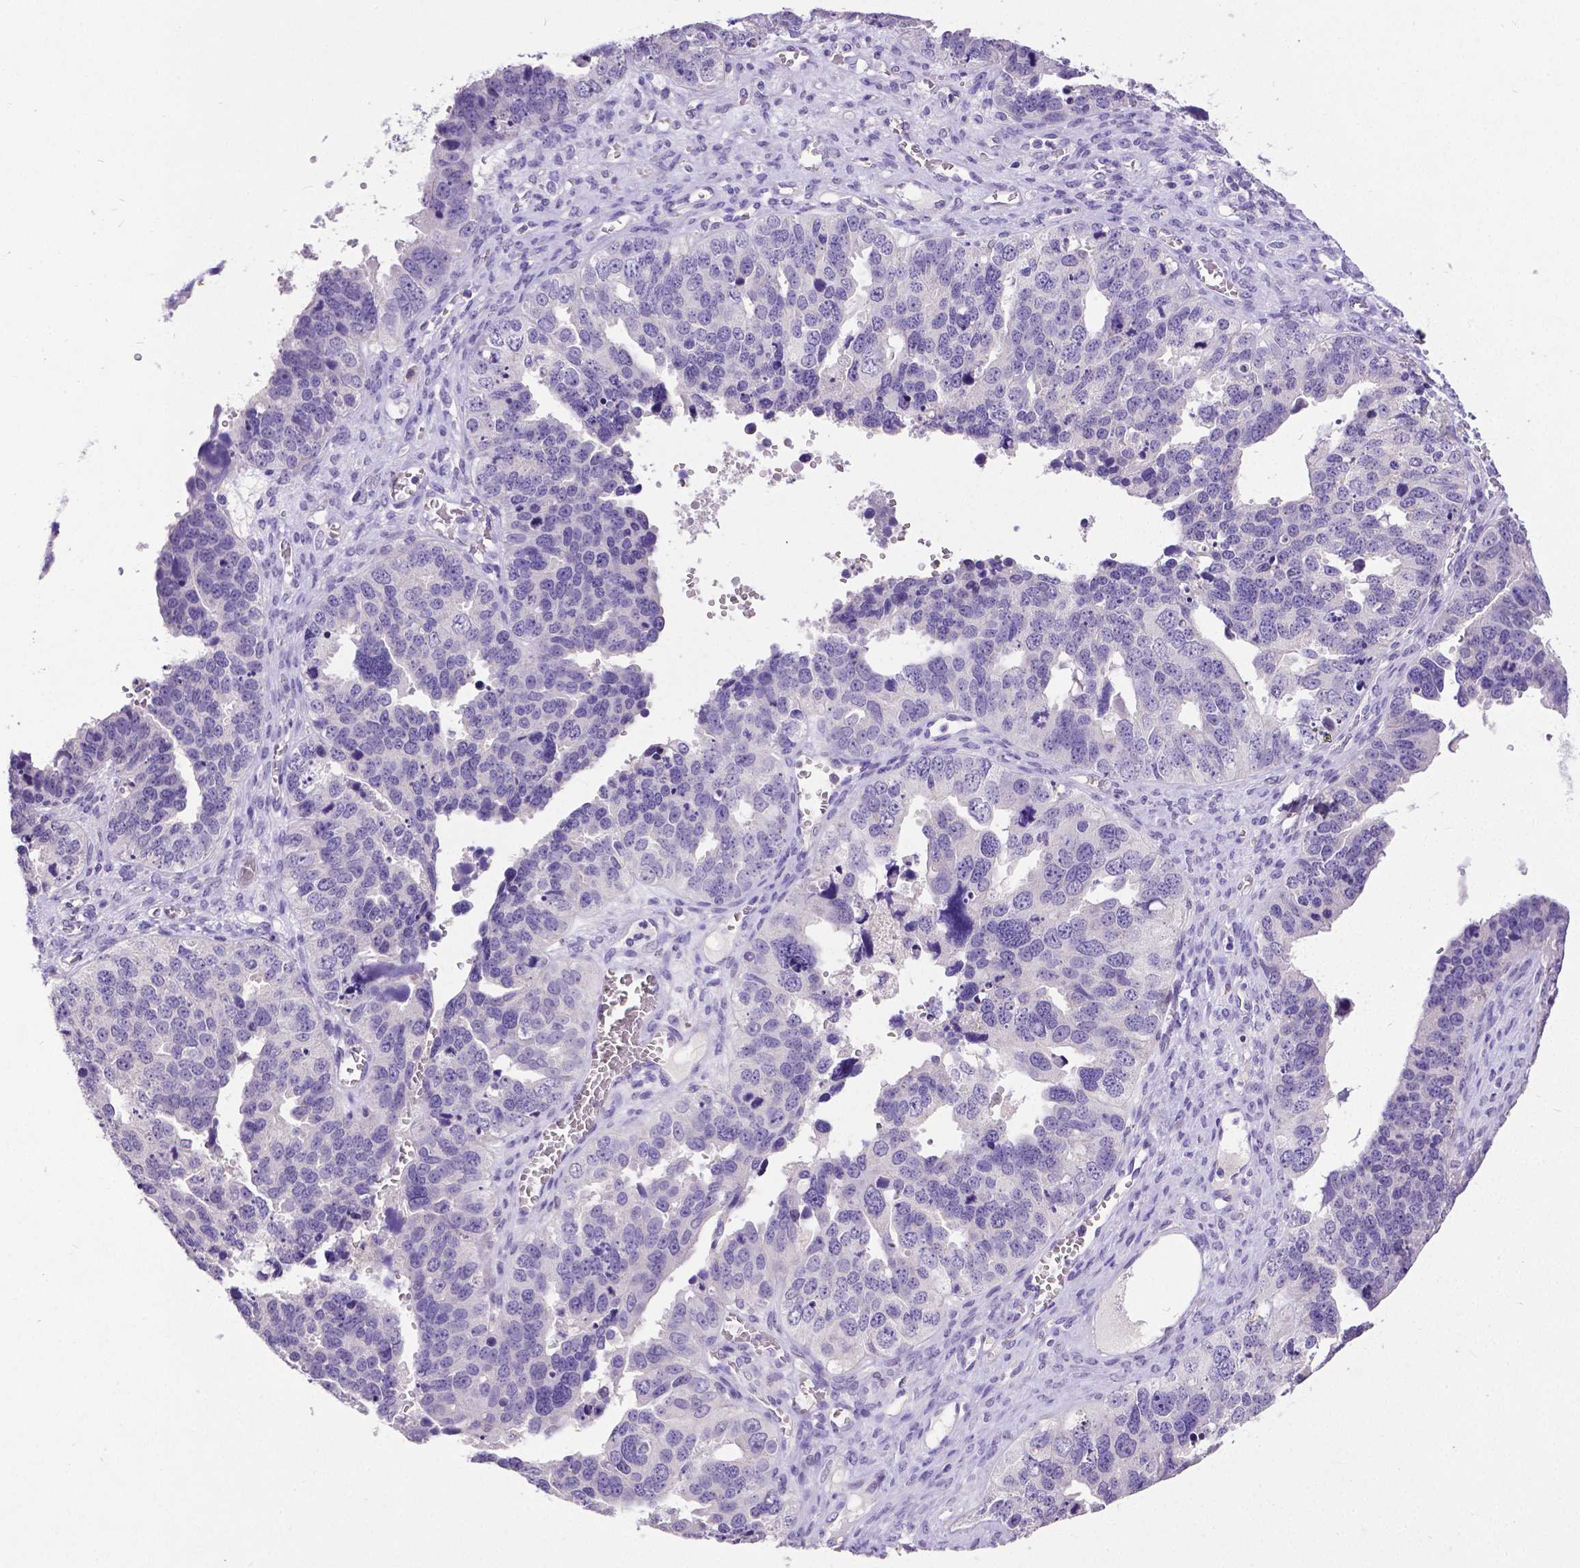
{"staining": {"intensity": "negative", "quantity": "none", "location": "none"}, "tissue": "ovarian cancer", "cell_type": "Tumor cells", "image_type": "cancer", "snomed": [{"axis": "morphology", "description": "Cystadenocarcinoma, serous, NOS"}, {"axis": "topography", "description": "Ovary"}], "caption": "Protein analysis of ovarian serous cystadenocarcinoma reveals no significant staining in tumor cells.", "gene": "CD4", "patient": {"sex": "female", "age": 76}}